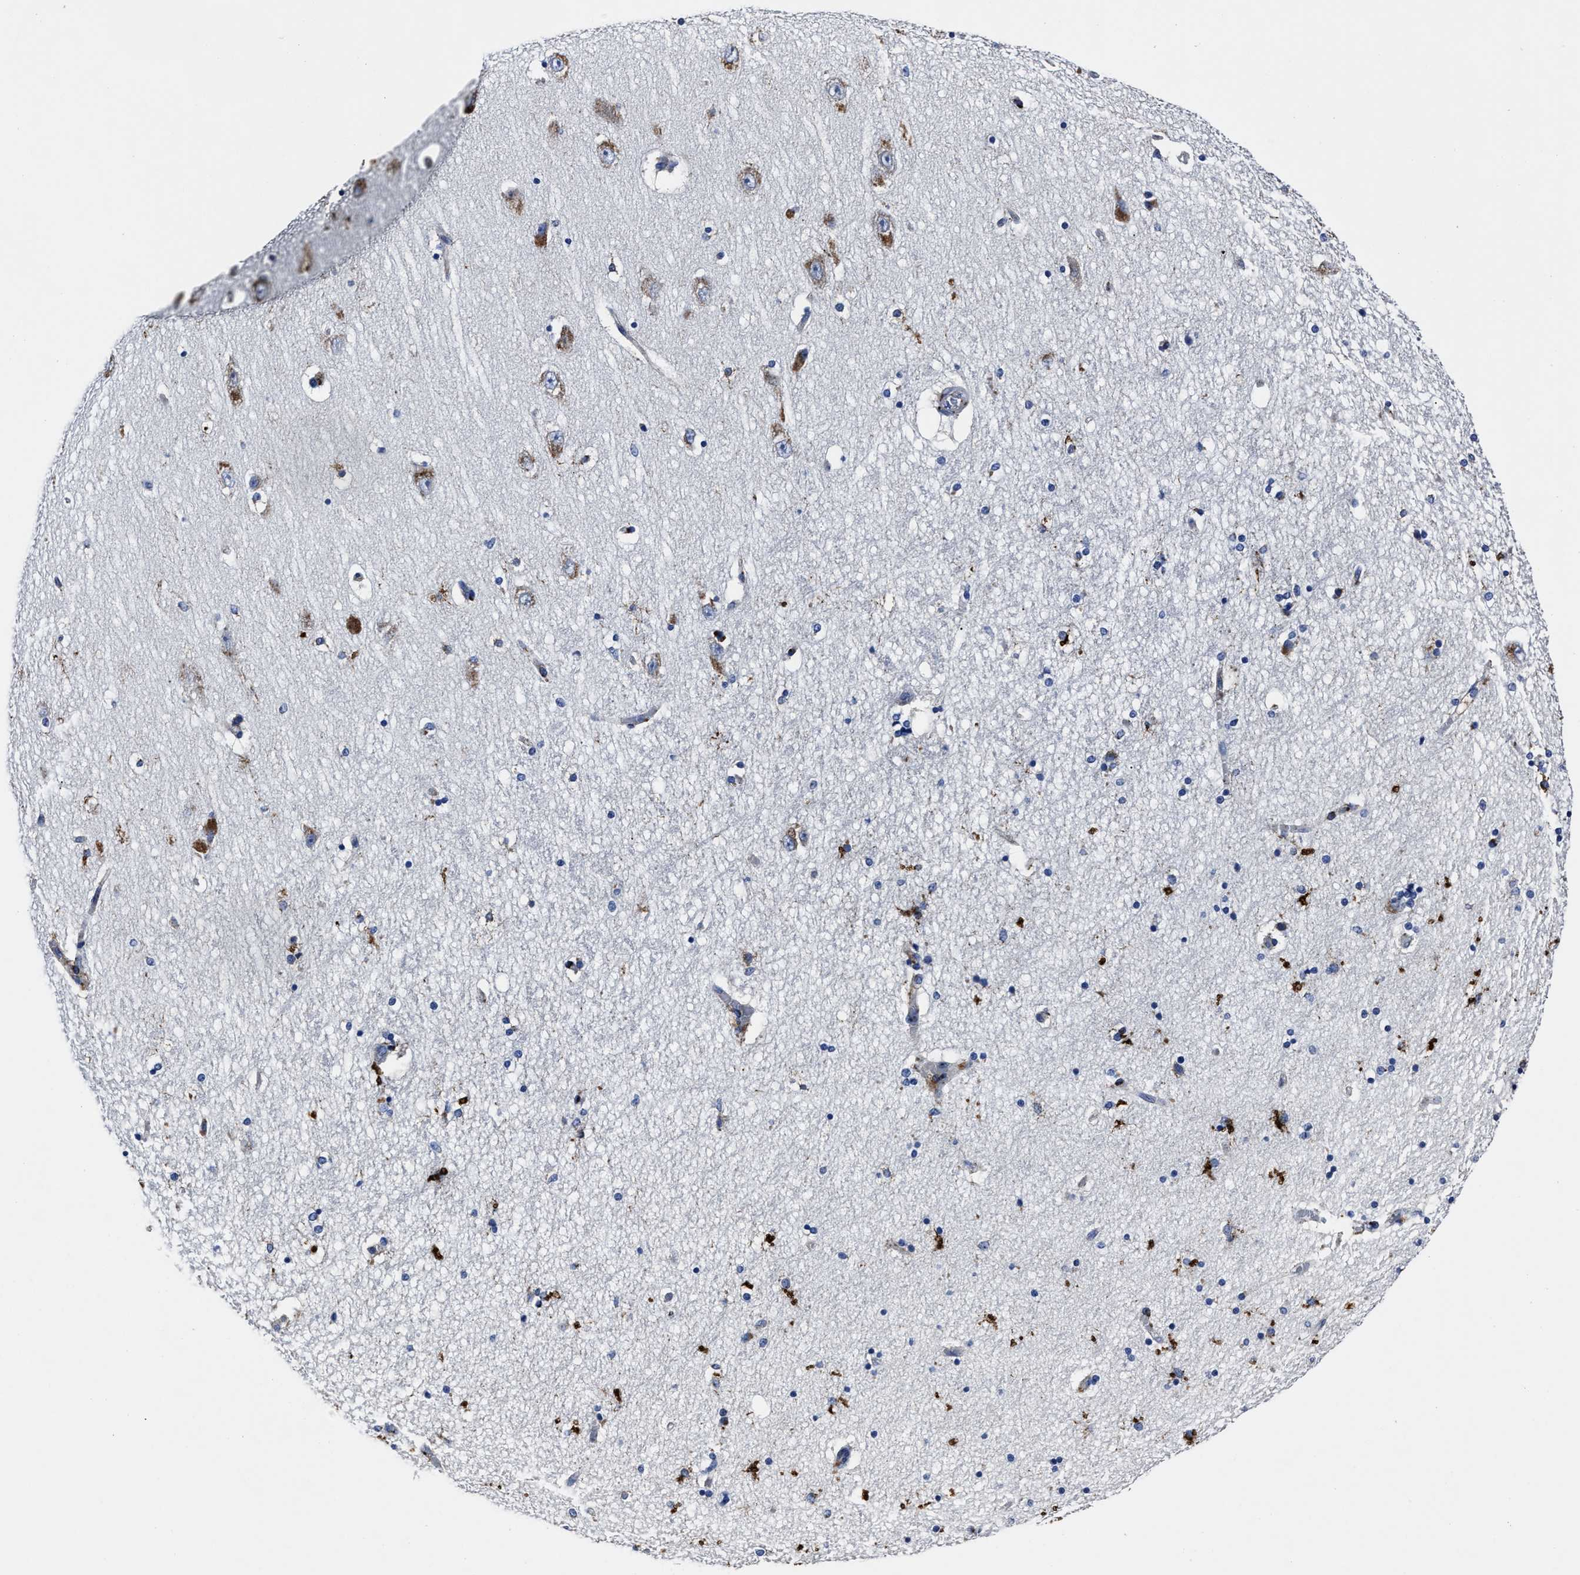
{"staining": {"intensity": "strong", "quantity": "<25%", "location": "cytoplasmic/membranous"}, "tissue": "hippocampus", "cell_type": "Glial cells", "image_type": "normal", "snomed": [{"axis": "morphology", "description": "Normal tissue, NOS"}, {"axis": "topography", "description": "Hippocampus"}], "caption": "IHC (DAB) staining of normal hippocampus demonstrates strong cytoplasmic/membranous protein staining in approximately <25% of glial cells. (IHC, brightfield microscopy, high magnification).", "gene": "LAMTOR4", "patient": {"sex": "female", "age": 54}}